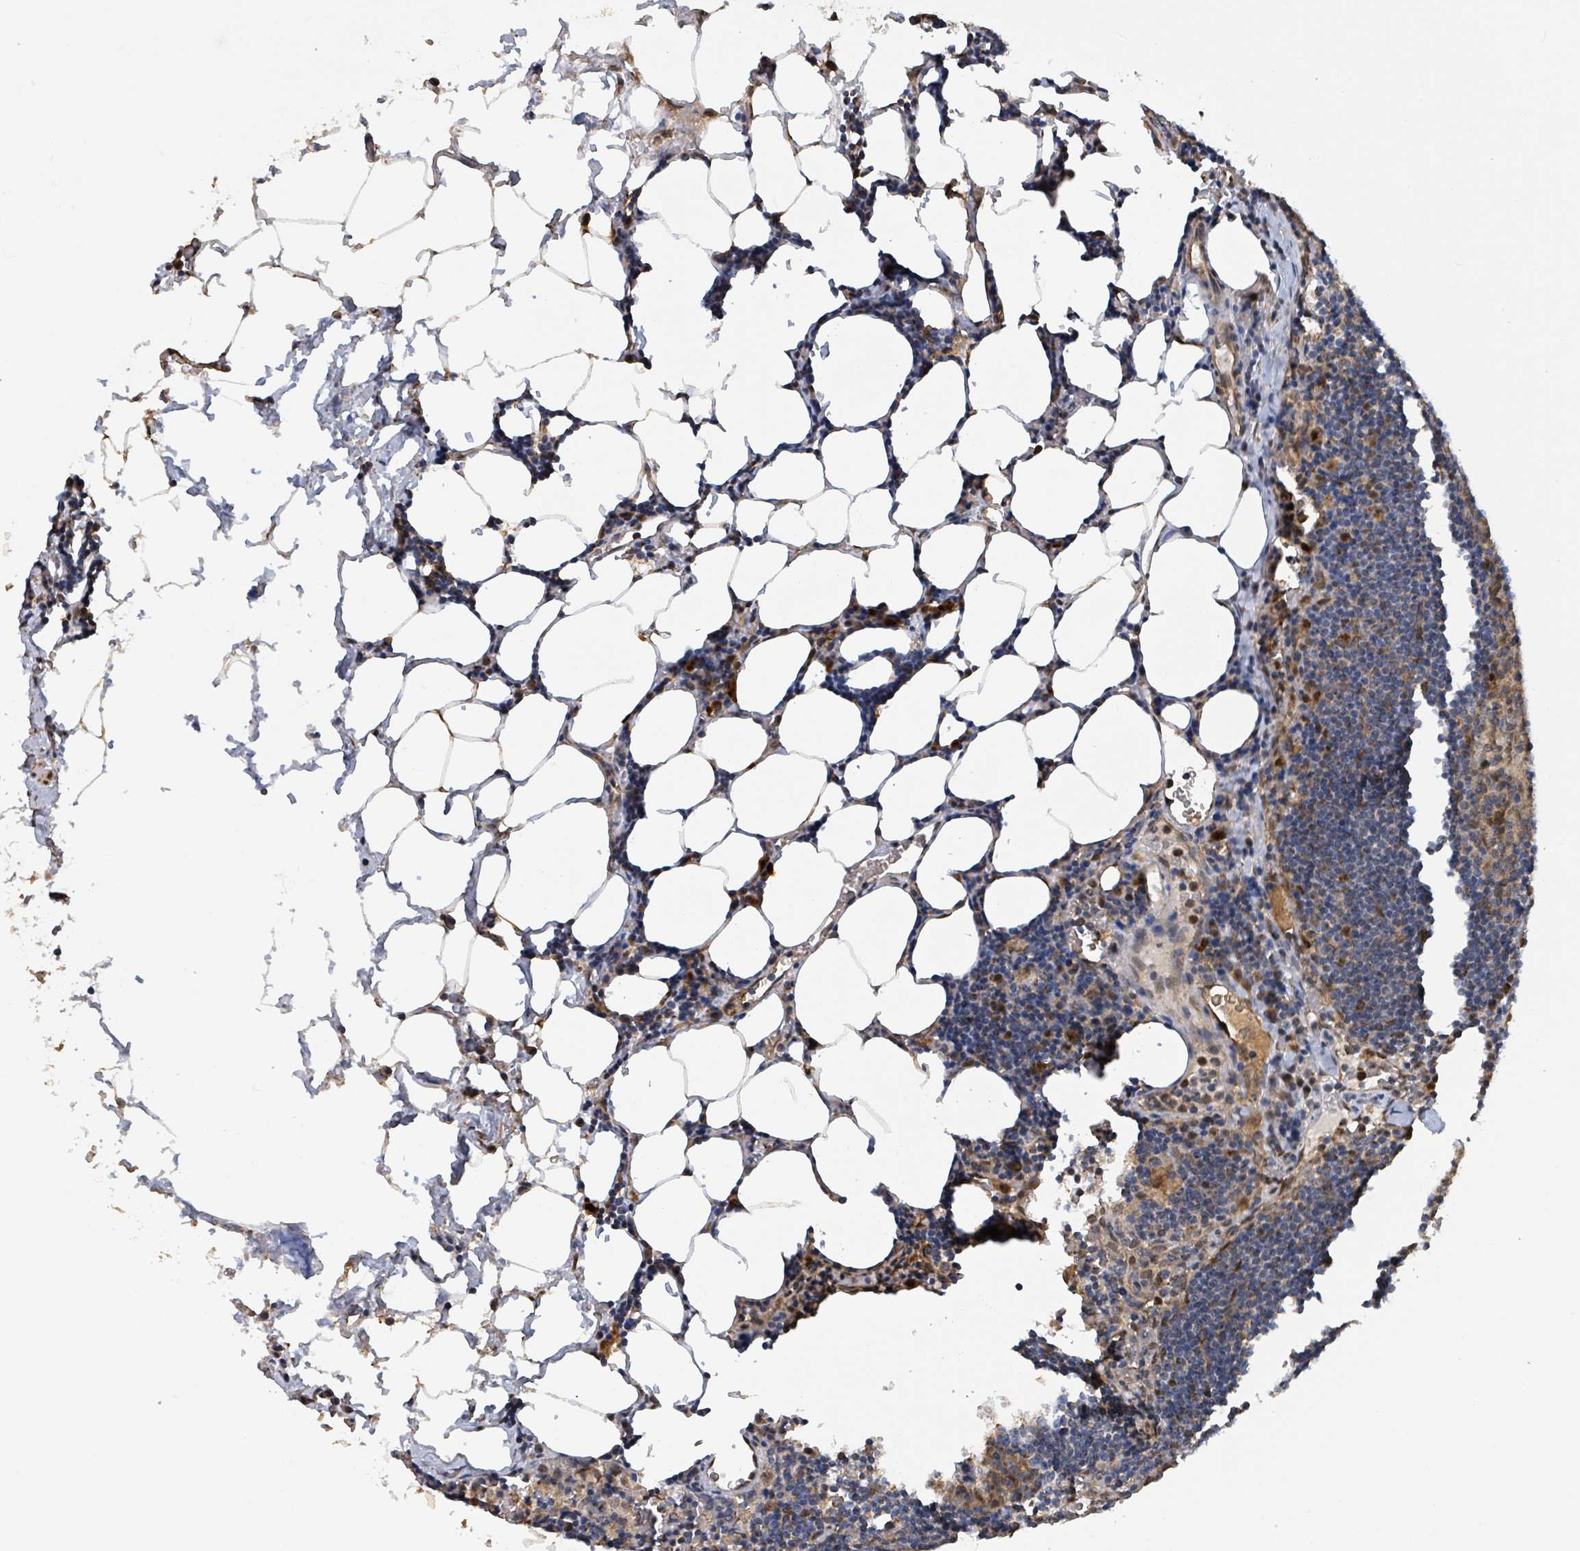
{"staining": {"intensity": "moderate", "quantity": "<25%", "location": "cytoplasmic/membranous,nuclear"}, "tissue": "lymph node", "cell_type": "Non-germinal center cells", "image_type": "normal", "snomed": [{"axis": "morphology", "description": "Normal tissue, NOS"}, {"axis": "topography", "description": "Lymph node"}], "caption": "Non-germinal center cells exhibit low levels of moderate cytoplasmic/membranous,nuclear staining in approximately <25% of cells in normal human lymph node. The protein is stained brown, and the nuclei are stained in blue (DAB IHC with brightfield microscopy, high magnification).", "gene": "PSMB7", "patient": {"sex": "male", "age": 62}}